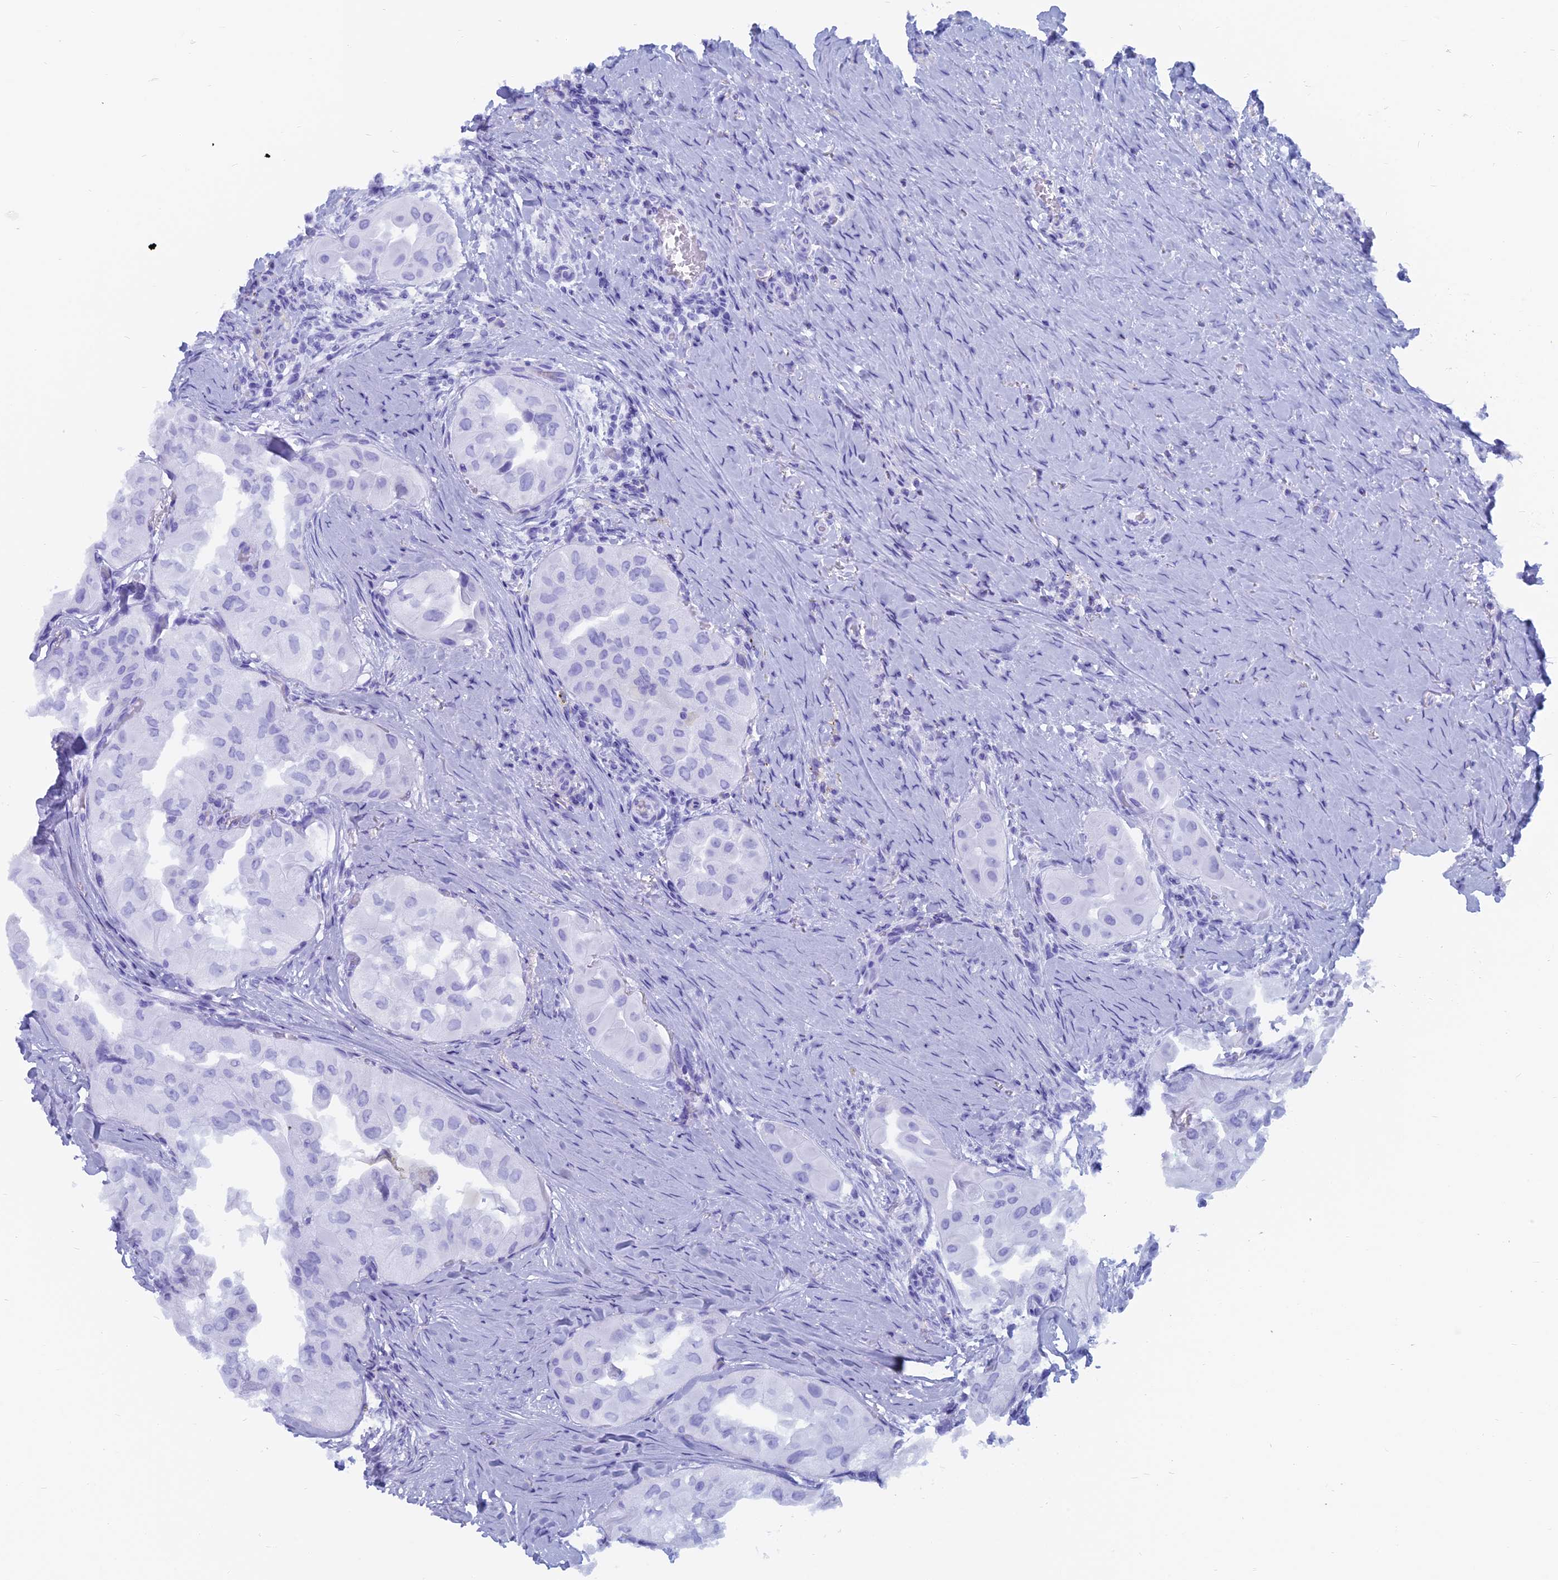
{"staining": {"intensity": "negative", "quantity": "none", "location": "none"}, "tissue": "thyroid cancer", "cell_type": "Tumor cells", "image_type": "cancer", "snomed": [{"axis": "morphology", "description": "Papillary adenocarcinoma, NOS"}, {"axis": "topography", "description": "Thyroid gland"}], "caption": "High power microscopy micrograph of an IHC histopathology image of papillary adenocarcinoma (thyroid), revealing no significant expression in tumor cells.", "gene": "CAPS", "patient": {"sex": "female", "age": 59}}